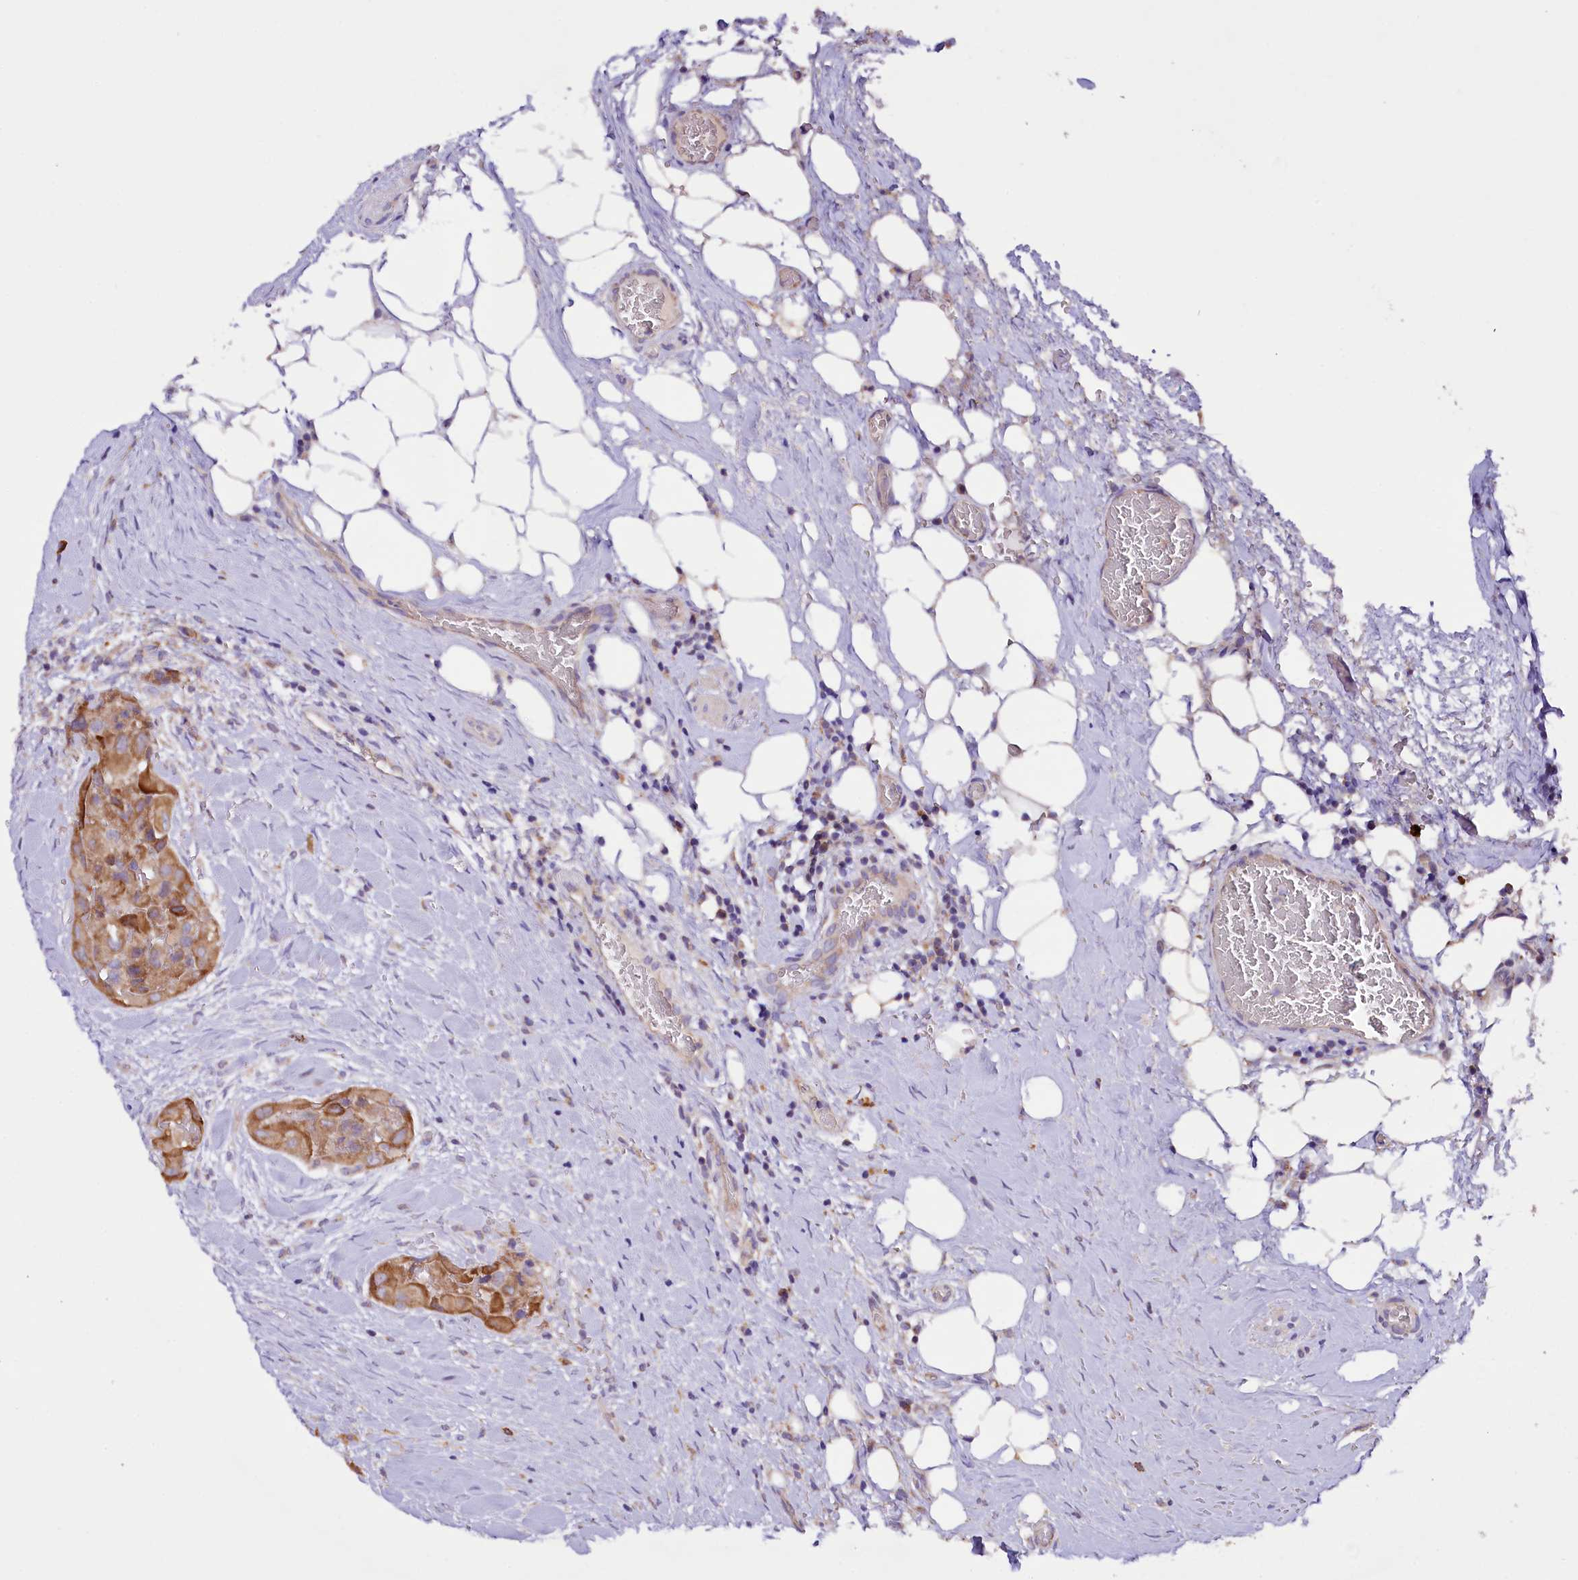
{"staining": {"intensity": "moderate", "quantity": ">75%", "location": "cytoplasmic/membranous"}, "tissue": "thyroid cancer", "cell_type": "Tumor cells", "image_type": "cancer", "snomed": [{"axis": "morphology", "description": "Papillary adenocarcinoma, NOS"}, {"axis": "topography", "description": "Thyroid gland"}], "caption": "A brown stain labels moderate cytoplasmic/membranous expression of a protein in human papillary adenocarcinoma (thyroid) tumor cells.", "gene": "ZNF45", "patient": {"sex": "female", "age": 59}}